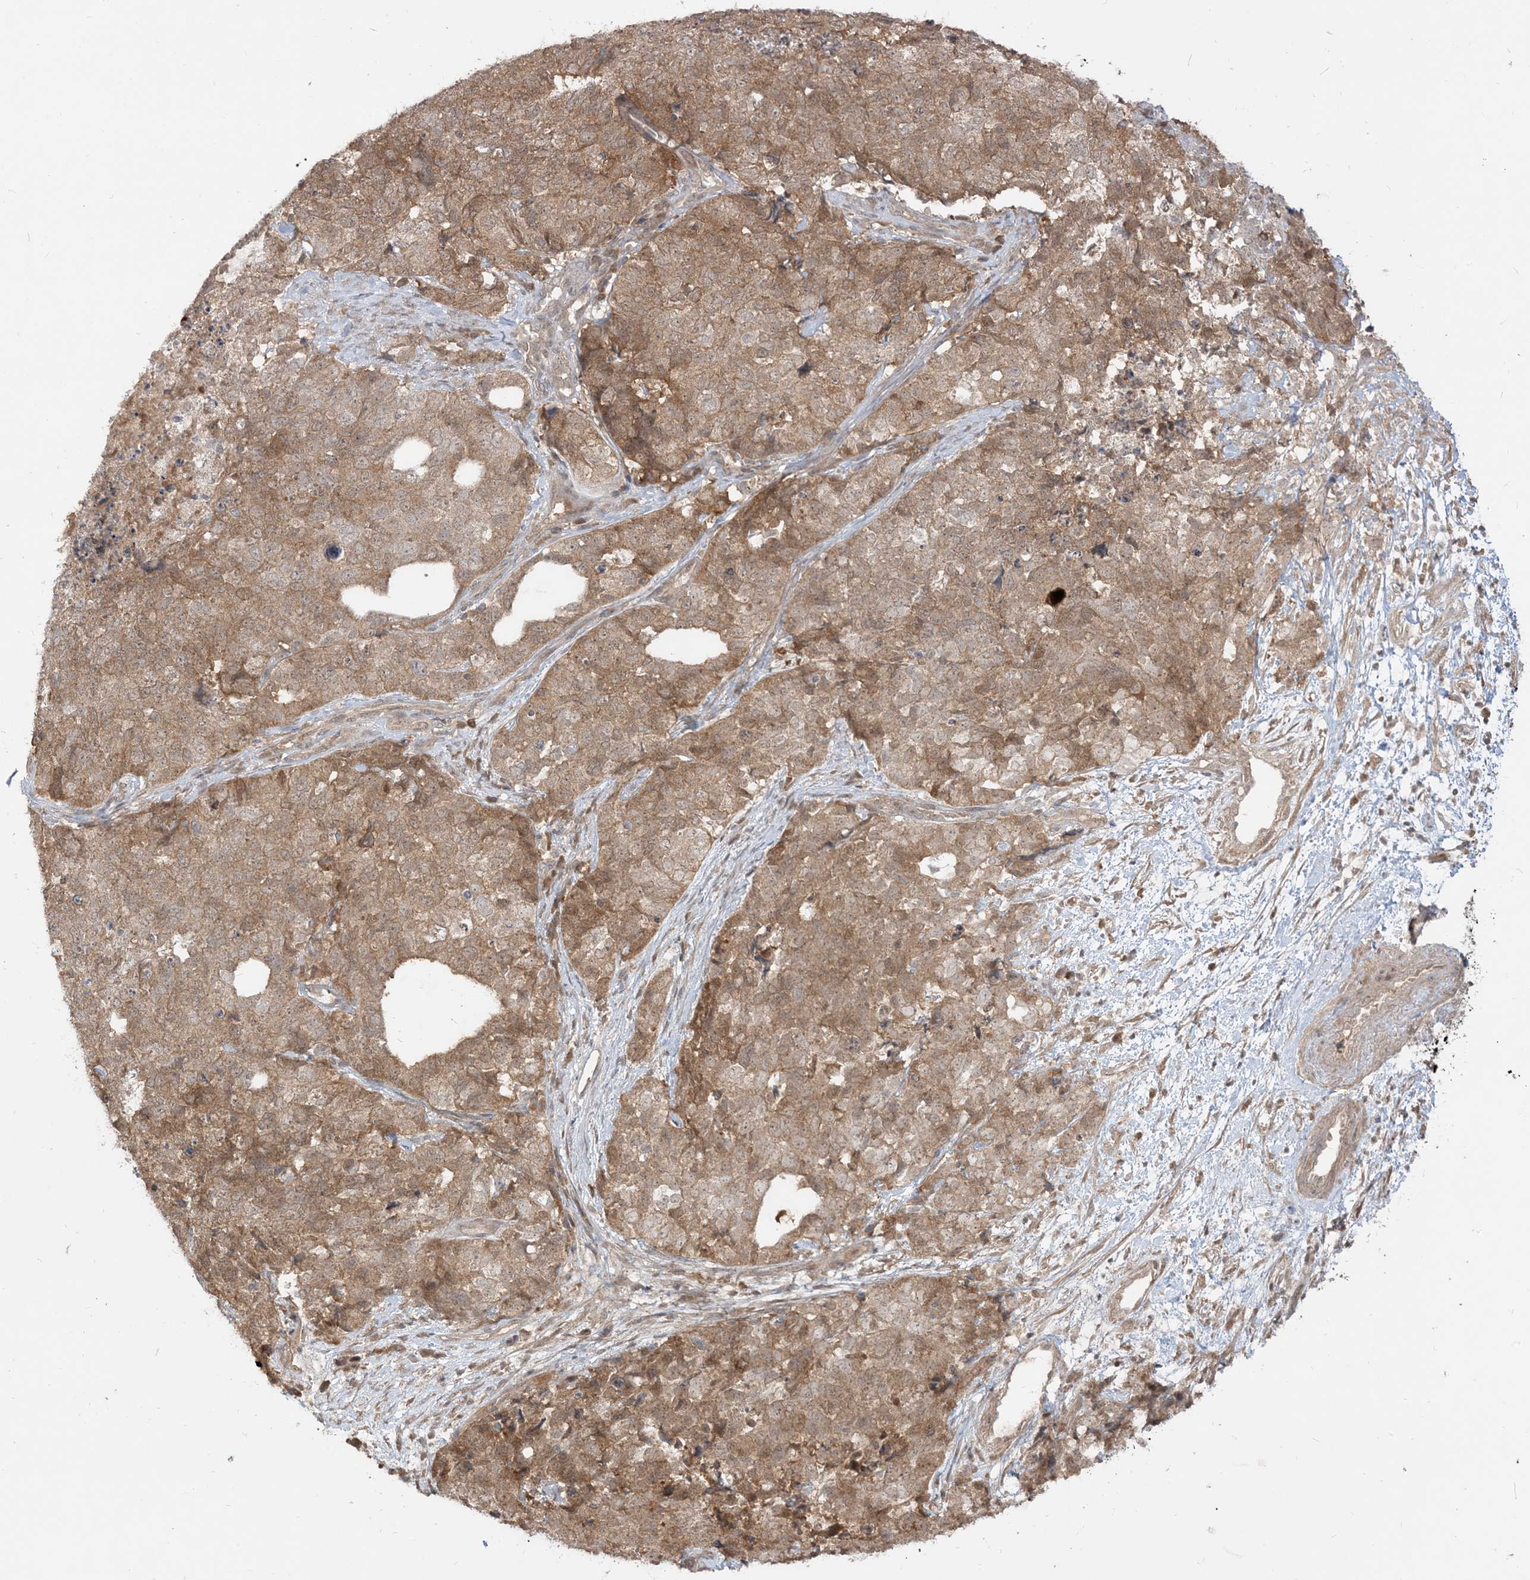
{"staining": {"intensity": "moderate", "quantity": ">75%", "location": "cytoplasmic/membranous"}, "tissue": "cervical cancer", "cell_type": "Tumor cells", "image_type": "cancer", "snomed": [{"axis": "morphology", "description": "Squamous cell carcinoma, NOS"}, {"axis": "topography", "description": "Cervix"}], "caption": "Squamous cell carcinoma (cervical) stained for a protein displays moderate cytoplasmic/membranous positivity in tumor cells.", "gene": "TBCC", "patient": {"sex": "female", "age": 63}}